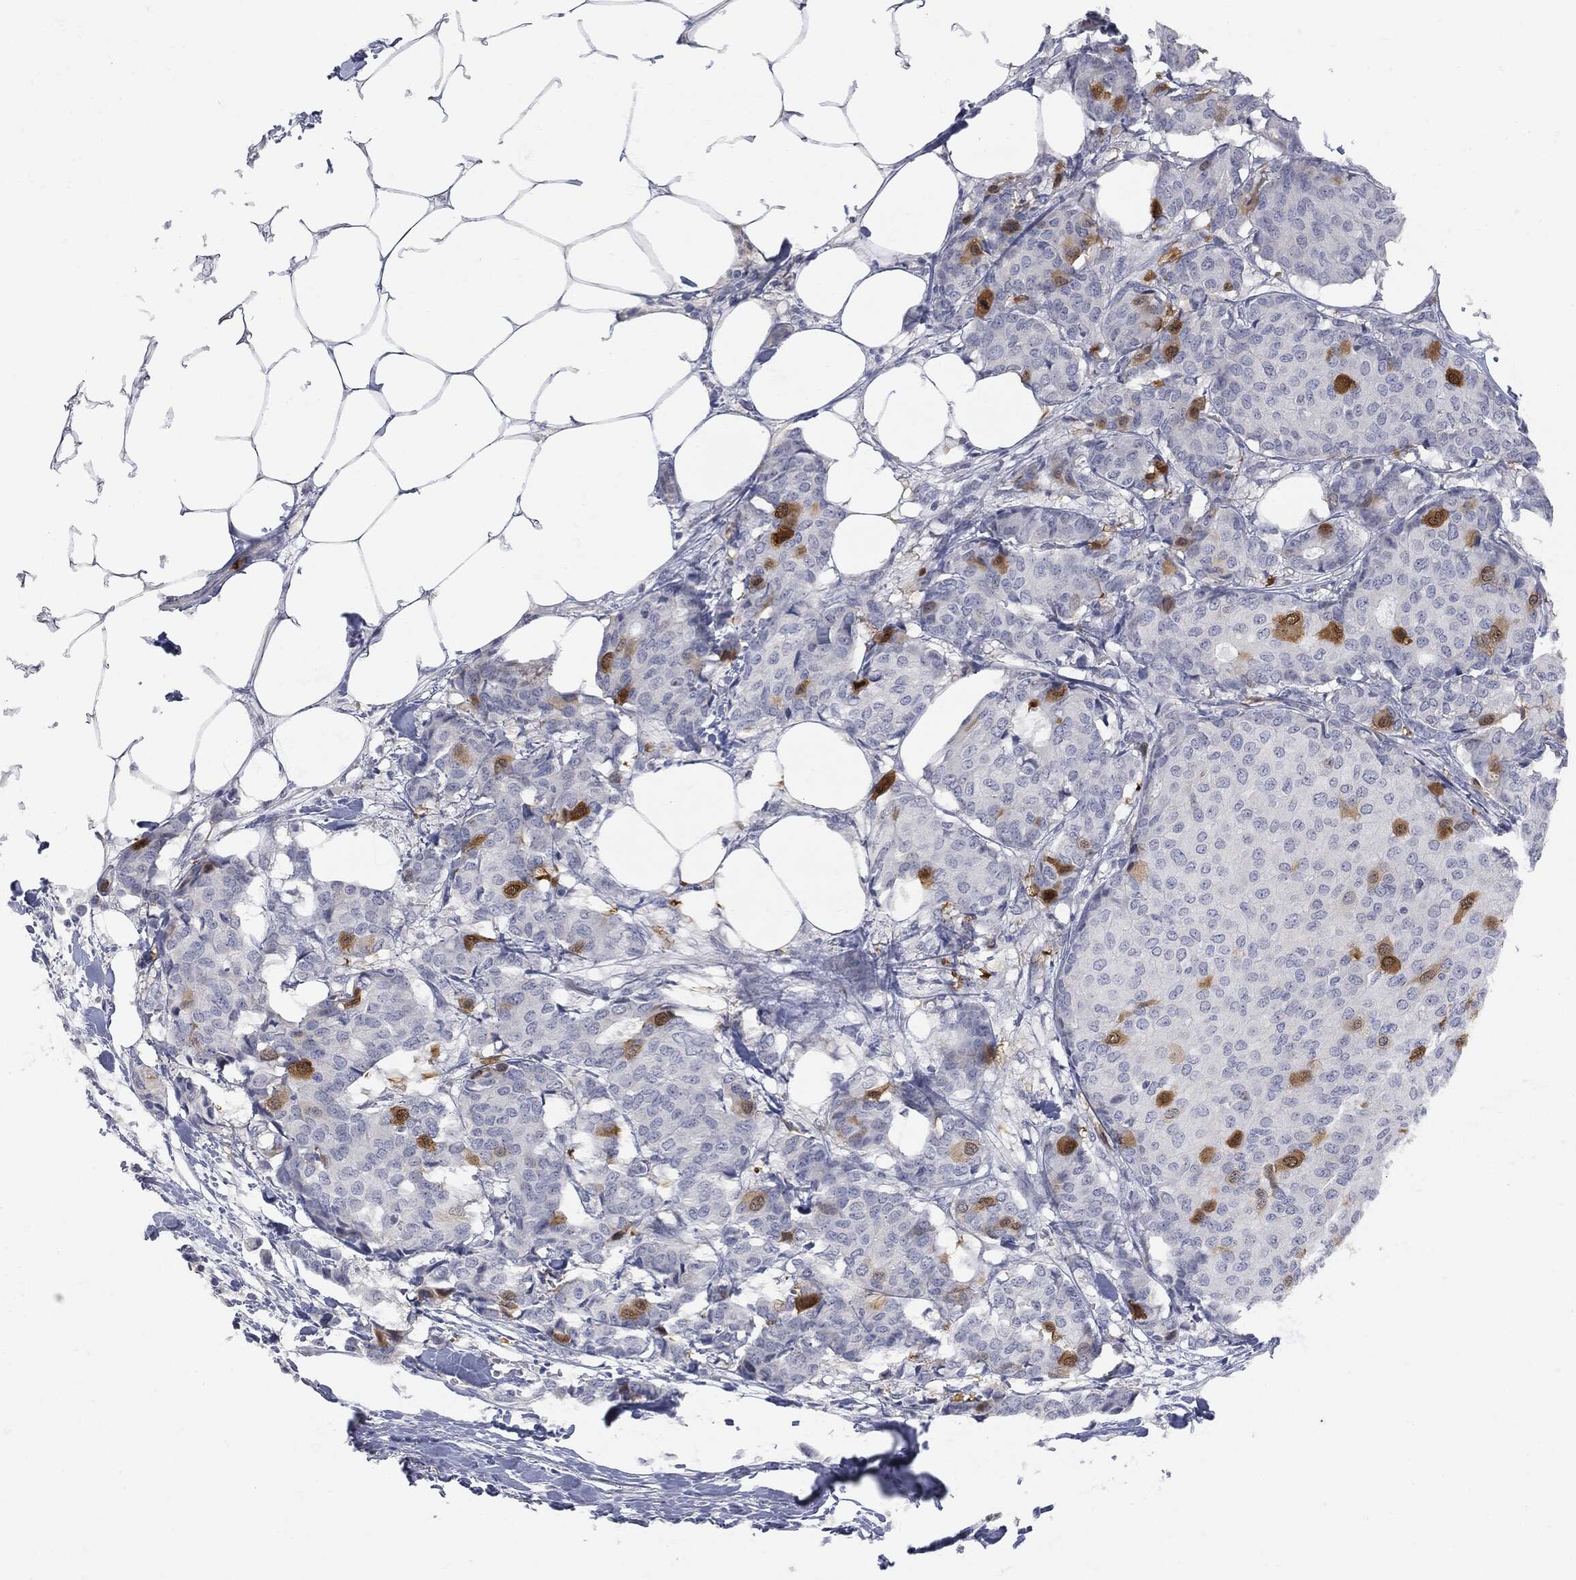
{"staining": {"intensity": "strong", "quantity": "<25%", "location": "cytoplasmic/membranous"}, "tissue": "breast cancer", "cell_type": "Tumor cells", "image_type": "cancer", "snomed": [{"axis": "morphology", "description": "Duct carcinoma"}, {"axis": "topography", "description": "Breast"}], "caption": "Strong cytoplasmic/membranous protein positivity is seen in approximately <25% of tumor cells in breast cancer. Nuclei are stained in blue.", "gene": "UBE2C", "patient": {"sex": "female", "age": 75}}